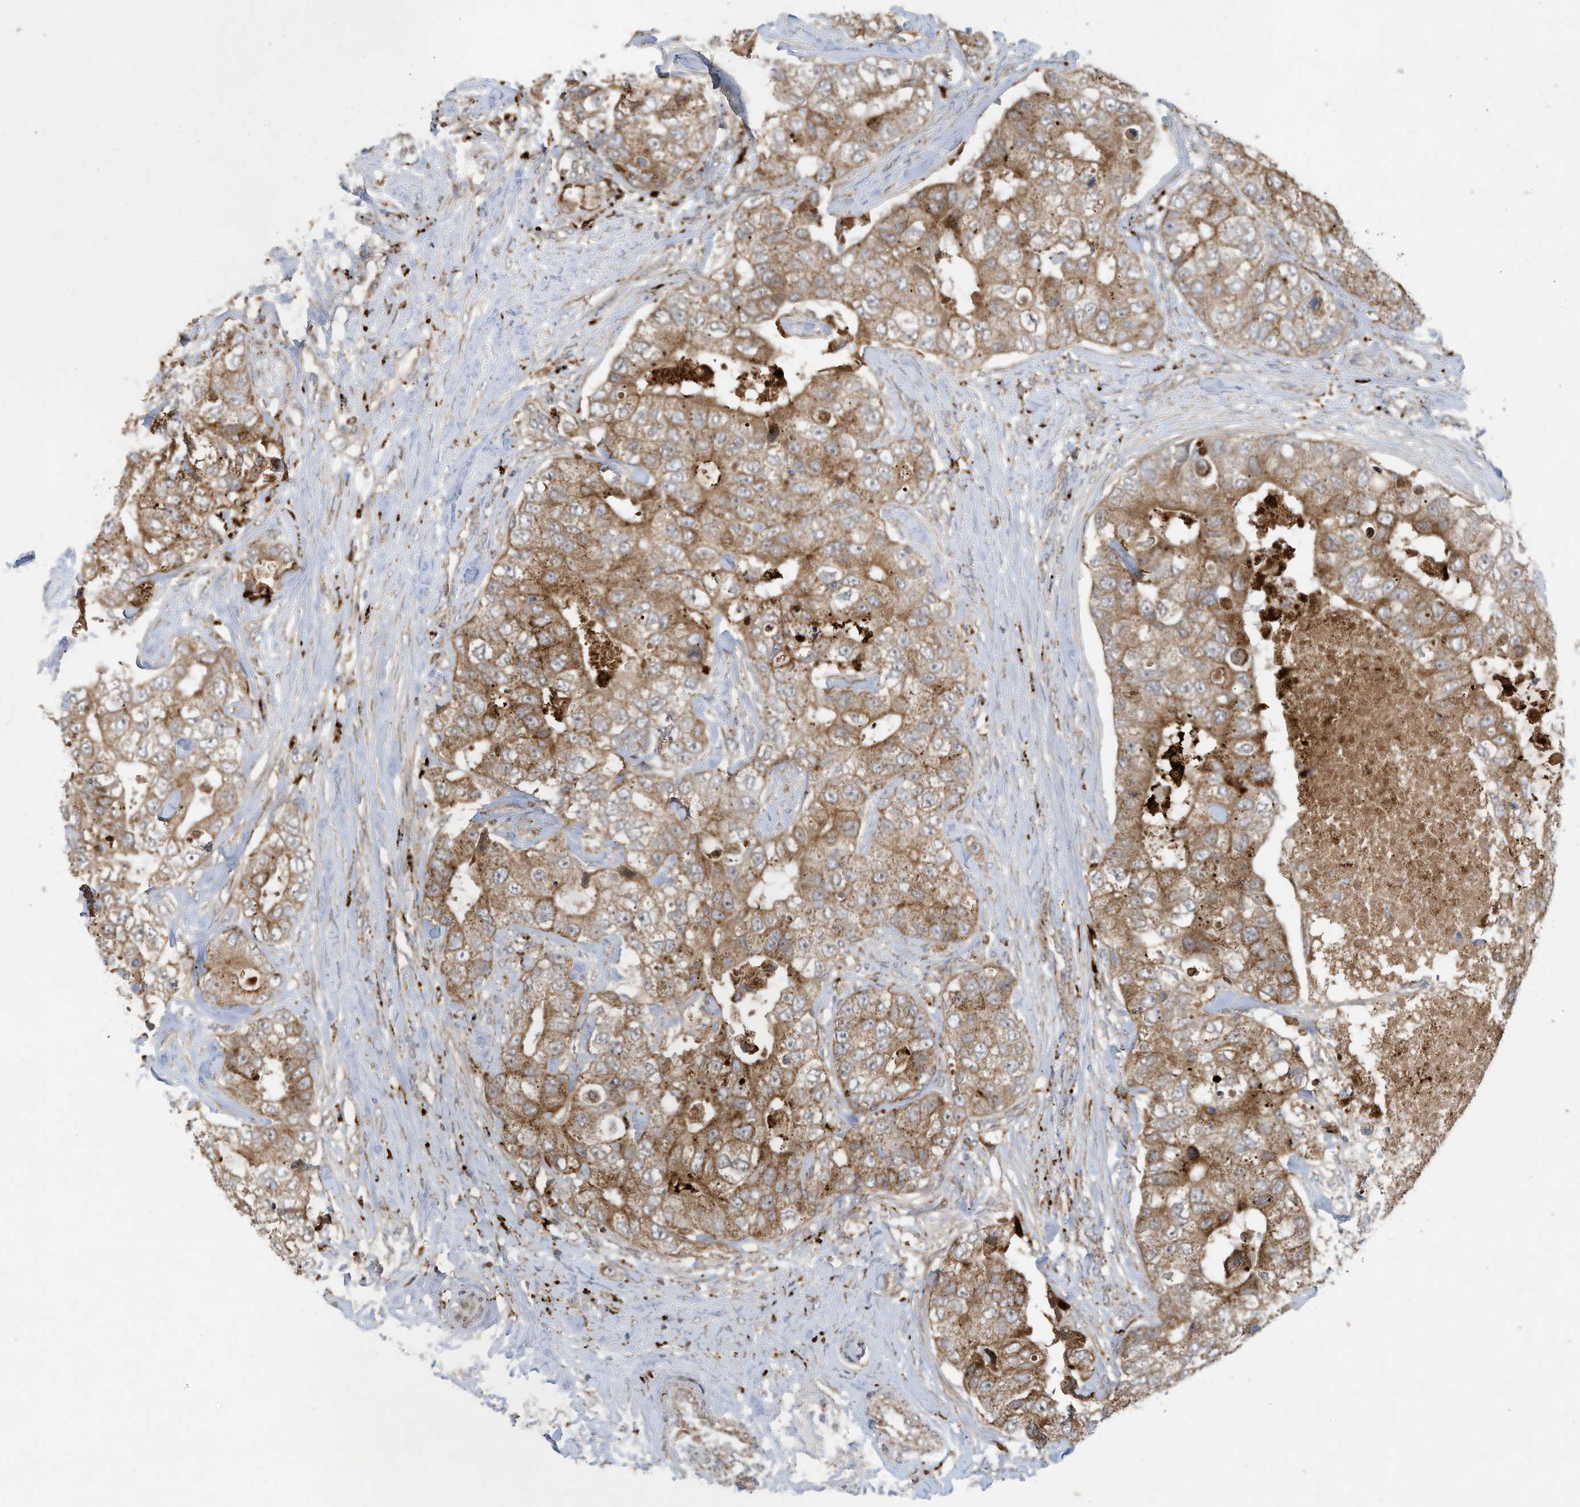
{"staining": {"intensity": "moderate", "quantity": ">75%", "location": "cytoplasmic/membranous"}, "tissue": "breast cancer", "cell_type": "Tumor cells", "image_type": "cancer", "snomed": [{"axis": "morphology", "description": "Duct carcinoma"}, {"axis": "topography", "description": "Breast"}], "caption": "IHC of human breast cancer reveals medium levels of moderate cytoplasmic/membranous positivity in about >75% of tumor cells. Using DAB (3,3'-diaminobenzidine) (brown) and hematoxylin (blue) stains, captured at high magnification using brightfield microscopy.", "gene": "C2orf74", "patient": {"sex": "female", "age": 62}}